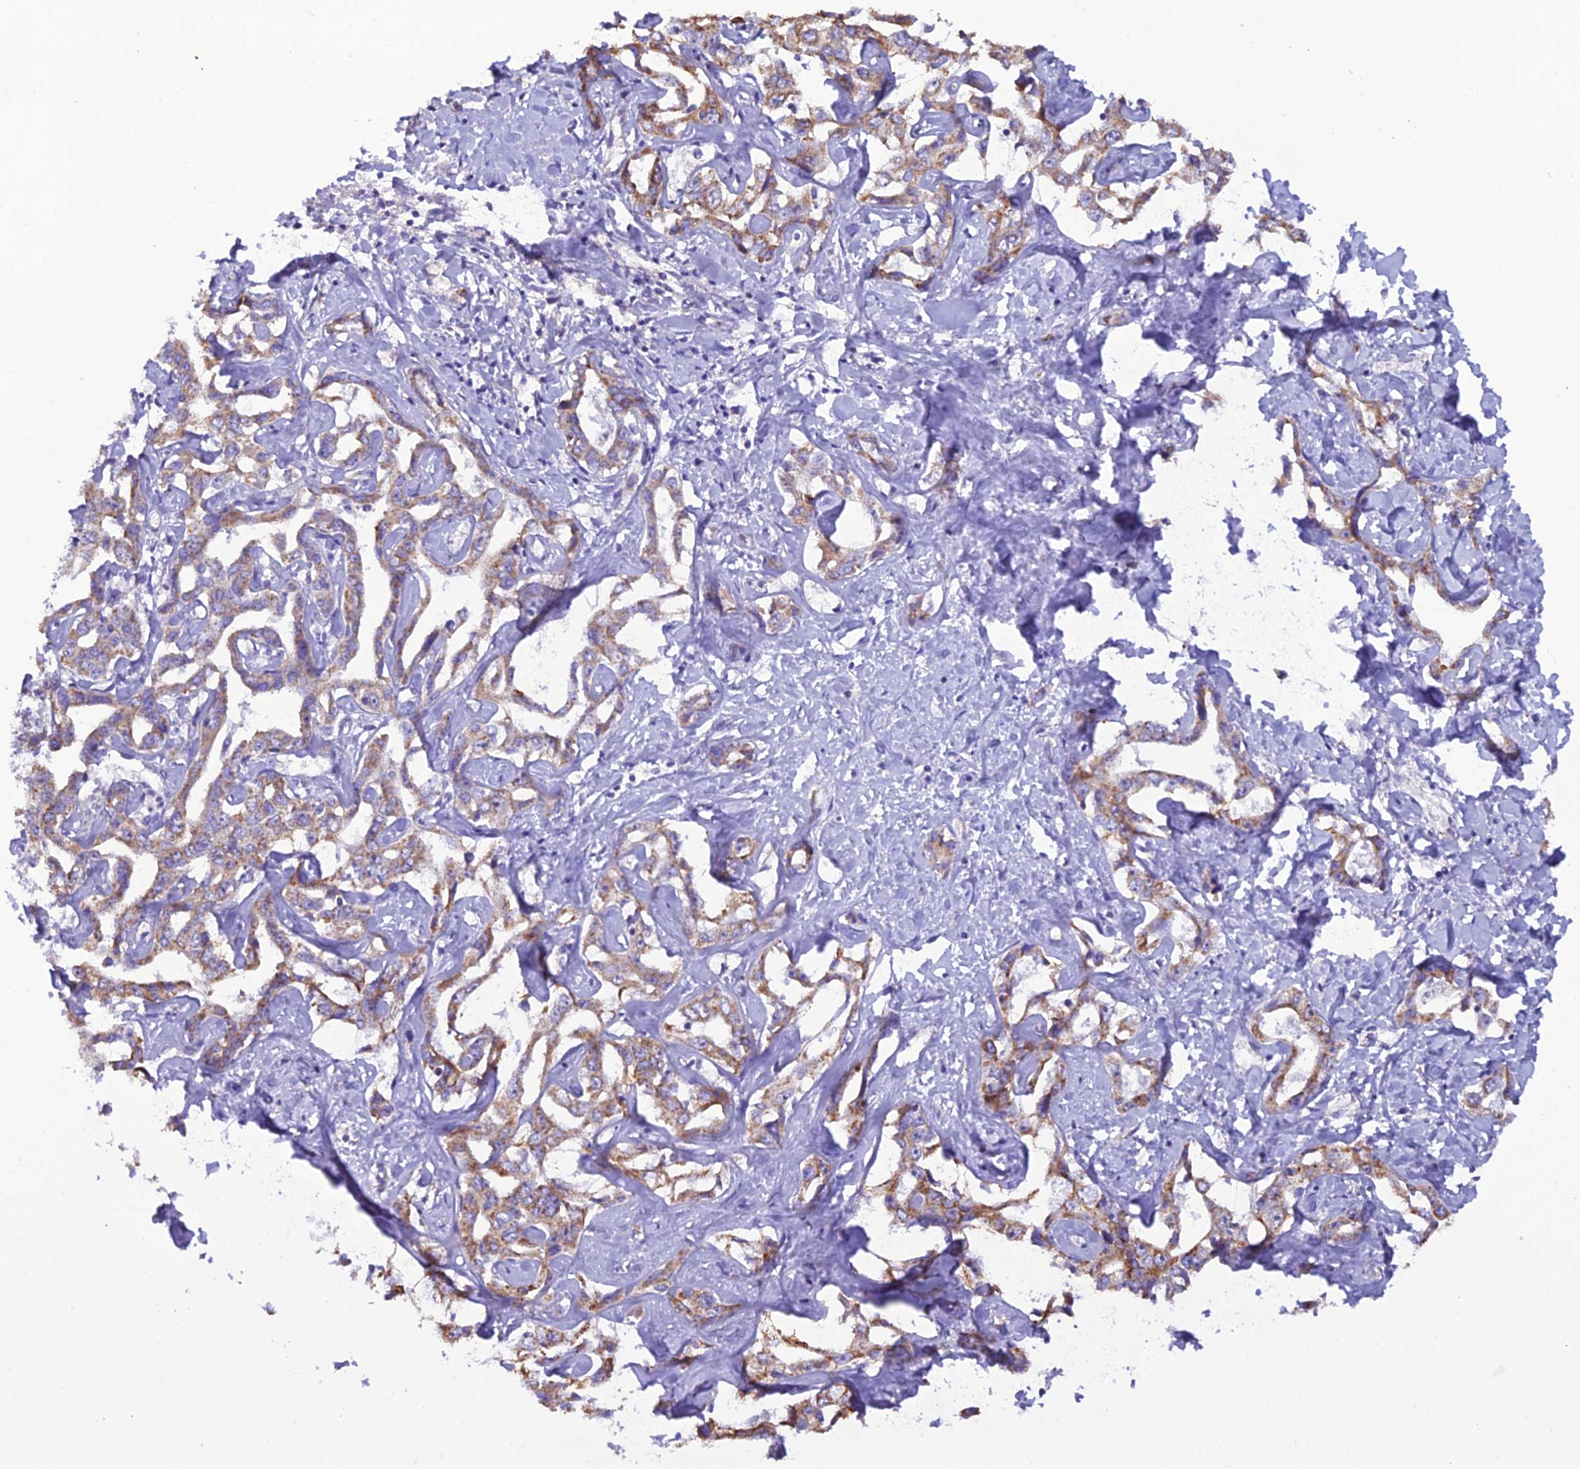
{"staining": {"intensity": "moderate", "quantity": ">75%", "location": "cytoplasmic/membranous"}, "tissue": "liver cancer", "cell_type": "Tumor cells", "image_type": "cancer", "snomed": [{"axis": "morphology", "description": "Cholangiocarcinoma"}, {"axis": "topography", "description": "Liver"}], "caption": "This is an image of immunohistochemistry (IHC) staining of liver cancer (cholangiocarcinoma), which shows moderate expression in the cytoplasmic/membranous of tumor cells.", "gene": "GPD1", "patient": {"sex": "male", "age": 59}}